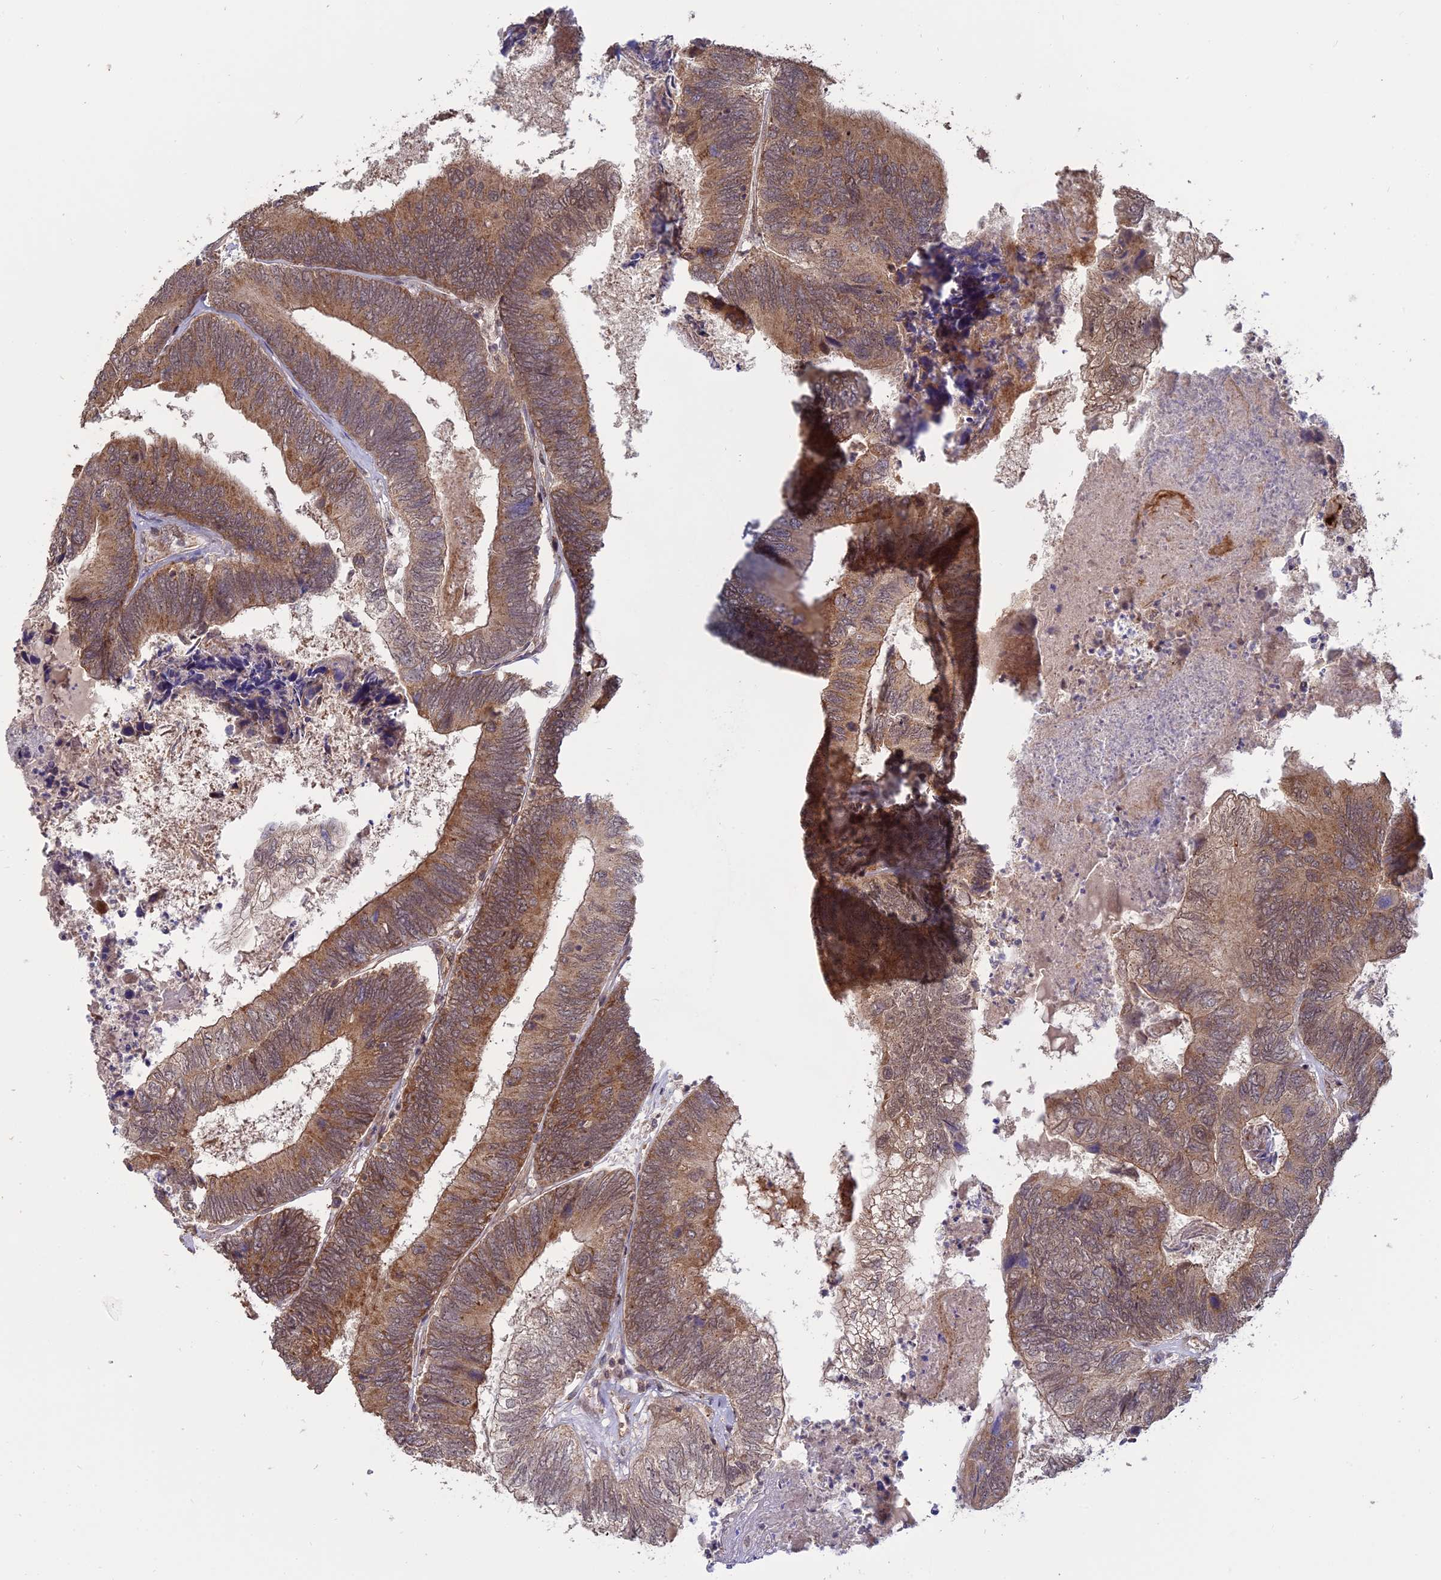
{"staining": {"intensity": "moderate", "quantity": ">75%", "location": "cytoplasmic/membranous,nuclear"}, "tissue": "colorectal cancer", "cell_type": "Tumor cells", "image_type": "cancer", "snomed": [{"axis": "morphology", "description": "Adenocarcinoma, NOS"}, {"axis": "topography", "description": "Colon"}], "caption": "A high-resolution photomicrograph shows immunohistochemistry staining of colorectal cancer, which demonstrates moderate cytoplasmic/membranous and nuclear staining in approximately >75% of tumor cells.", "gene": "PKIG", "patient": {"sex": "female", "age": 67}}